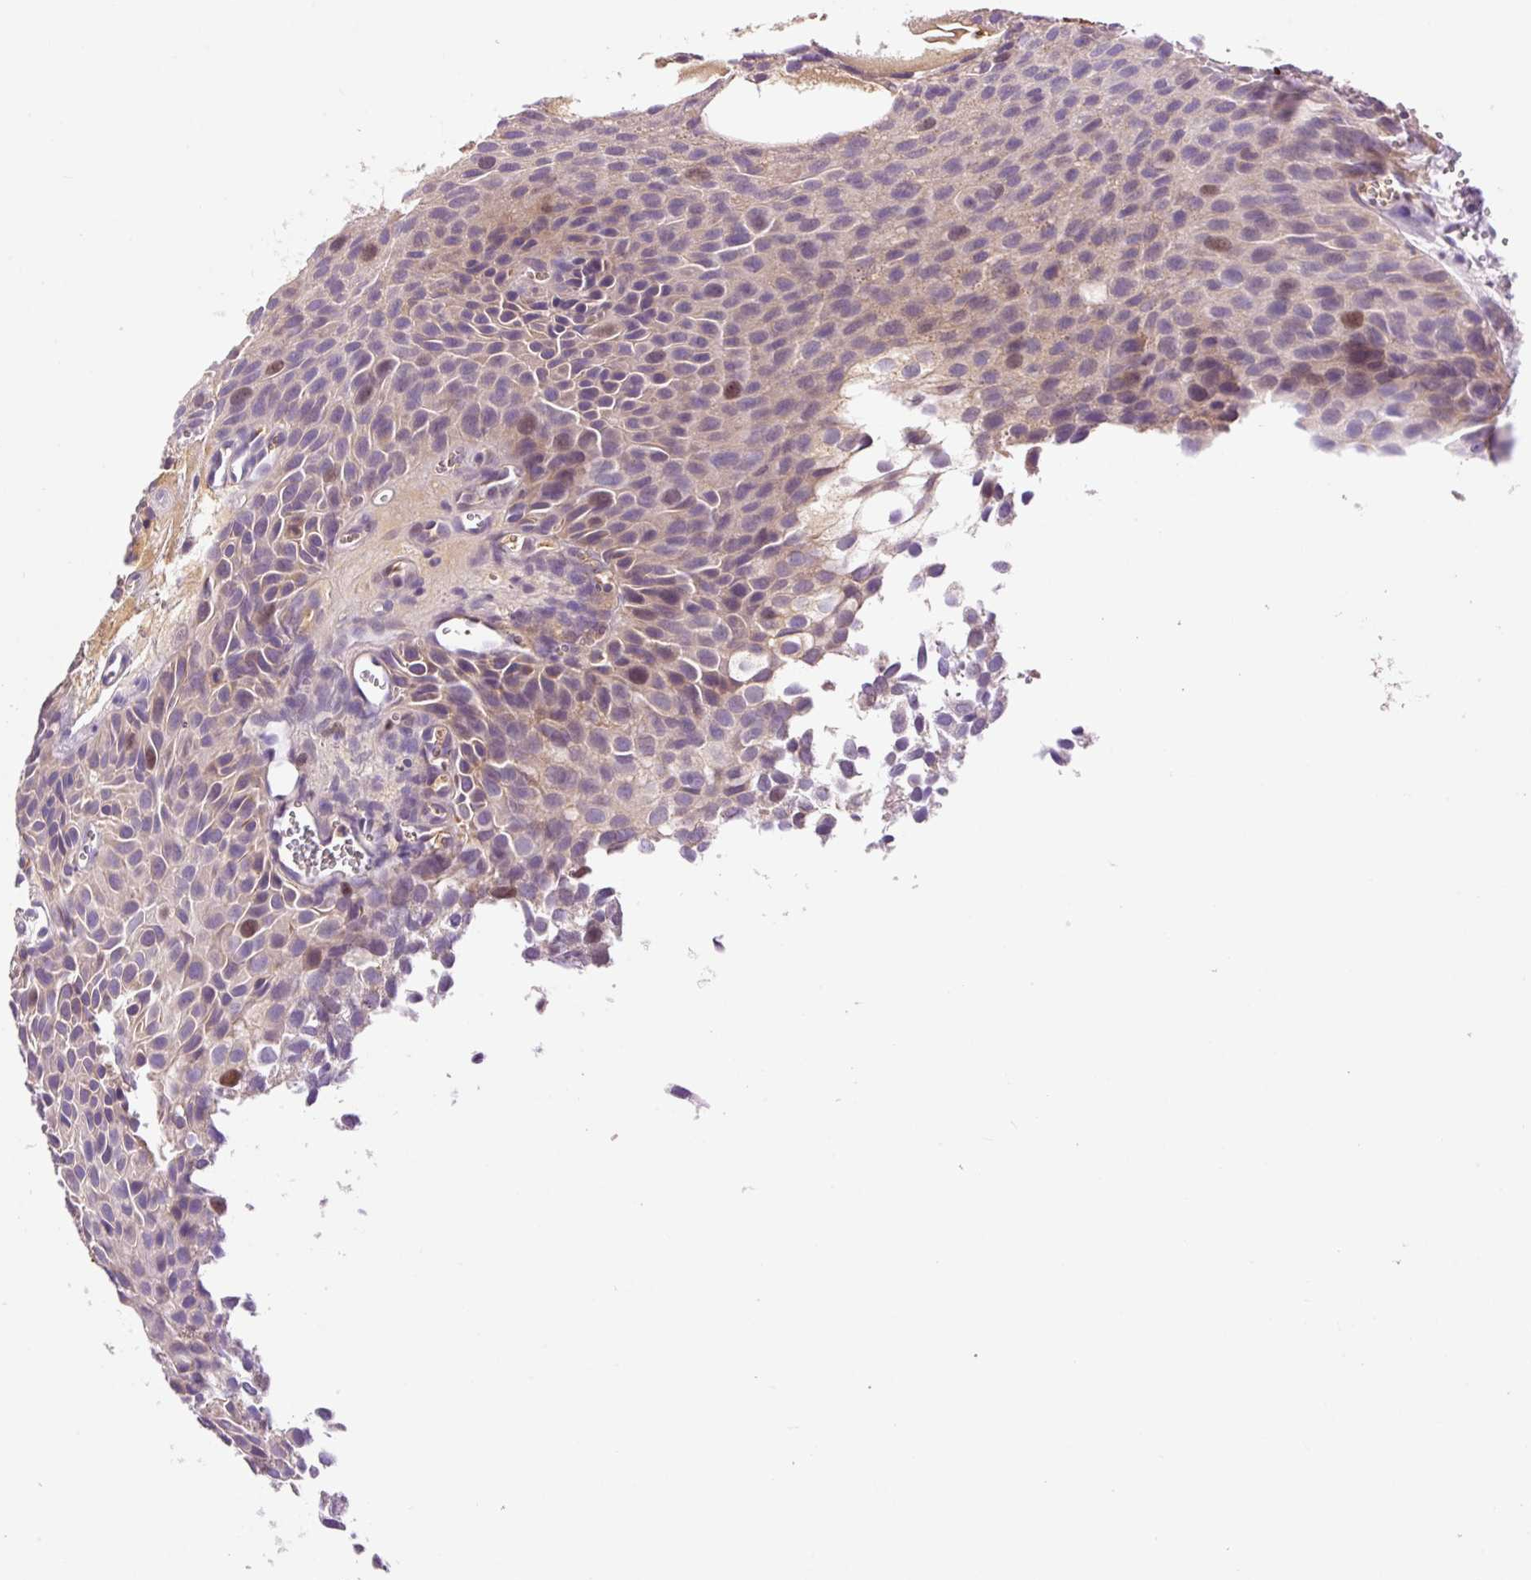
{"staining": {"intensity": "moderate", "quantity": "<25%", "location": "nuclear"}, "tissue": "urothelial cancer", "cell_type": "Tumor cells", "image_type": "cancer", "snomed": [{"axis": "morphology", "description": "Urothelial carcinoma, Low grade"}, {"axis": "topography", "description": "Urinary bladder"}], "caption": "A micrograph showing moderate nuclear positivity in approximately <25% of tumor cells in urothelial cancer, as visualized by brown immunohistochemical staining.", "gene": "DPPA4", "patient": {"sex": "male", "age": 88}}